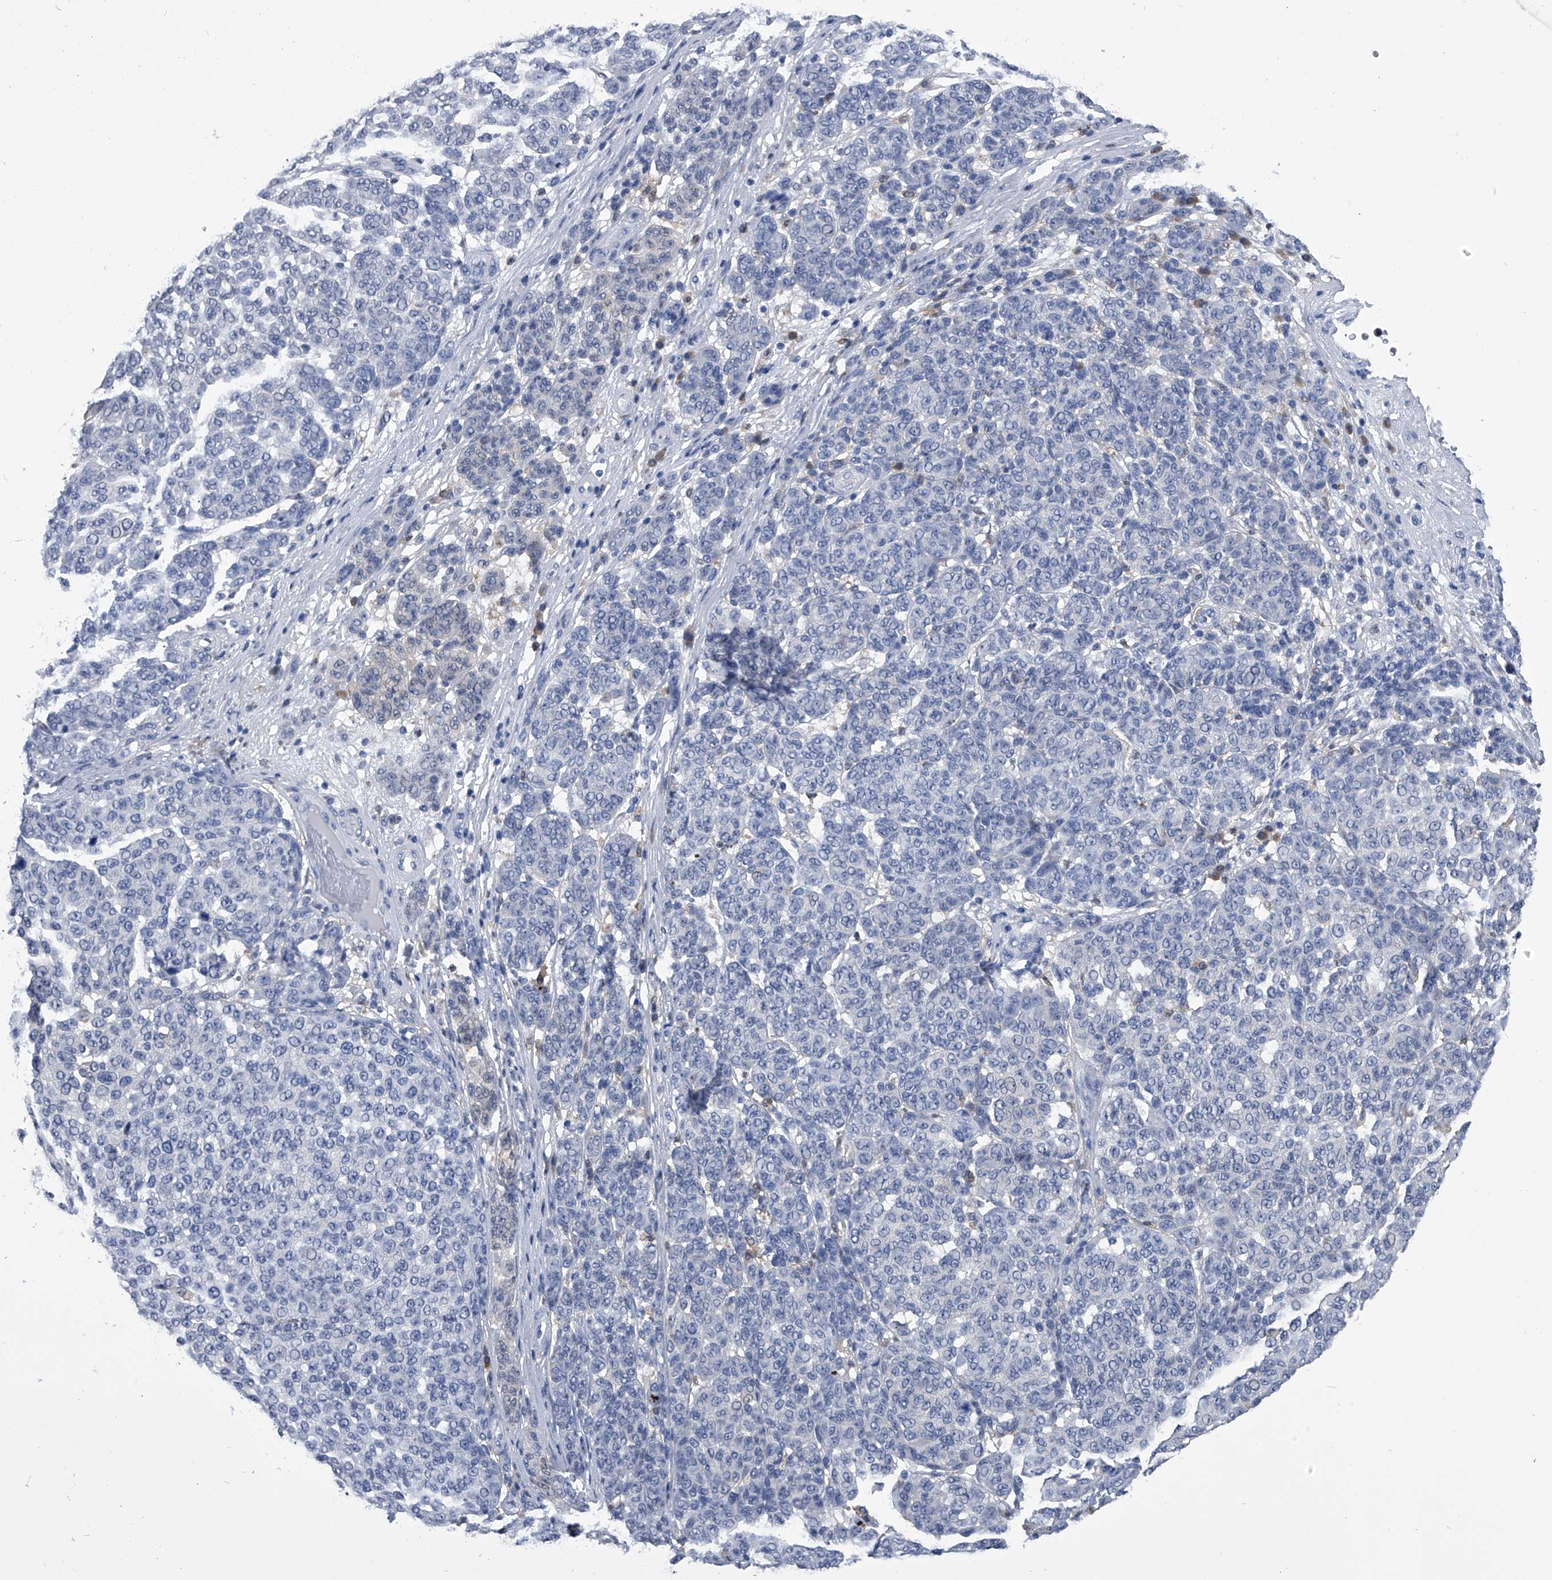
{"staining": {"intensity": "negative", "quantity": "none", "location": "none"}, "tissue": "melanoma", "cell_type": "Tumor cells", "image_type": "cancer", "snomed": [{"axis": "morphology", "description": "Malignant melanoma, NOS"}, {"axis": "topography", "description": "Skin"}], "caption": "Melanoma stained for a protein using IHC reveals no positivity tumor cells.", "gene": "PDXK", "patient": {"sex": "male", "age": 59}}